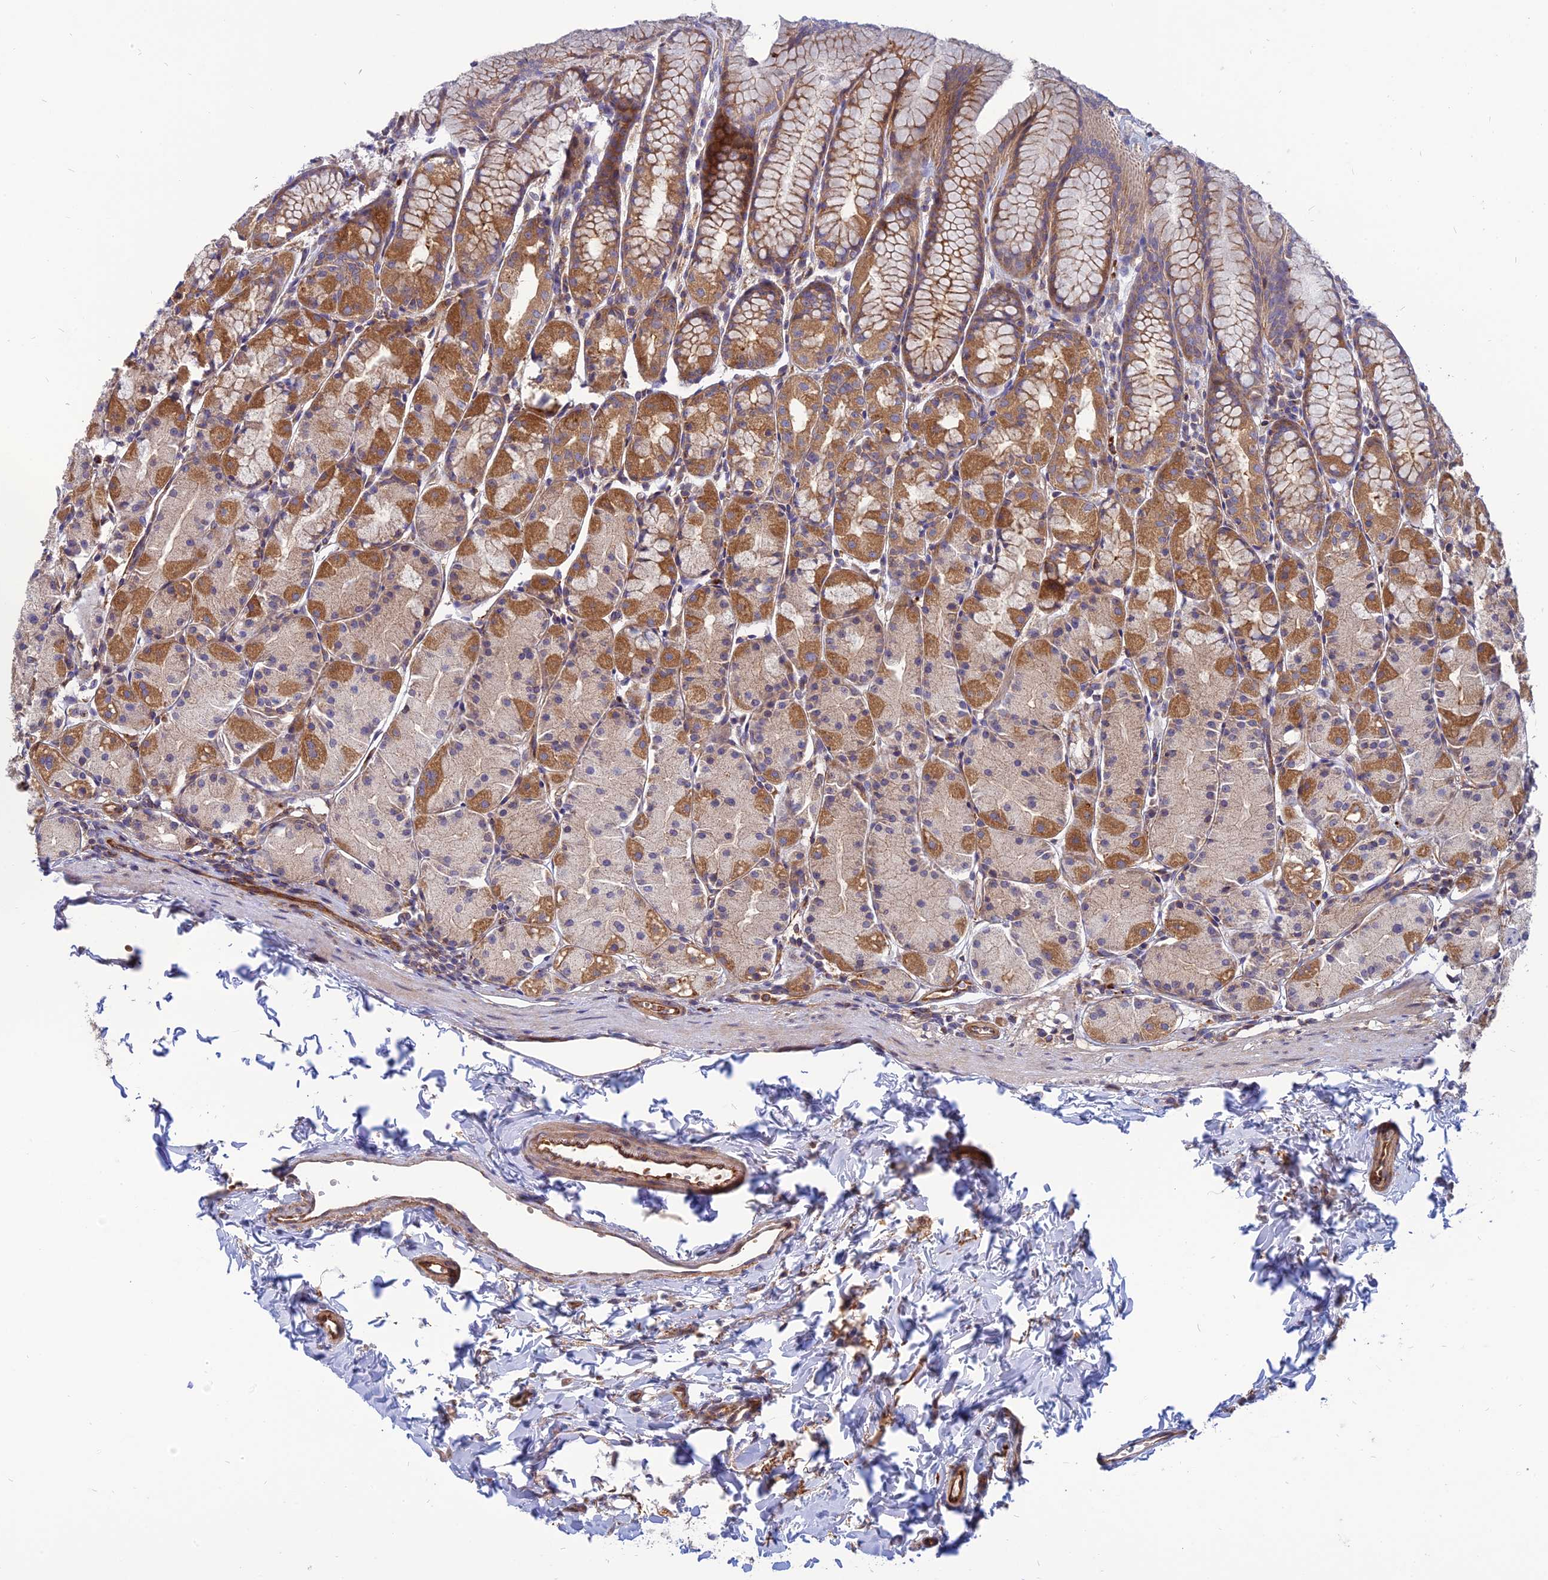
{"staining": {"intensity": "moderate", "quantity": "25%-75%", "location": "cytoplasmic/membranous"}, "tissue": "stomach", "cell_type": "Glandular cells", "image_type": "normal", "snomed": [{"axis": "morphology", "description": "Normal tissue, NOS"}, {"axis": "topography", "description": "Stomach, upper"}], "caption": "Immunohistochemical staining of normal human stomach exhibits moderate cytoplasmic/membranous protein staining in approximately 25%-75% of glandular cells. The staining was performed using DAB (3,3'-diaminobenzidine), with brown indicating positive protein expression. Nuclei are stained blue with hematoxylin.", "gene": "PHKA2", "patient": {"sex": "male", "age": 47}}